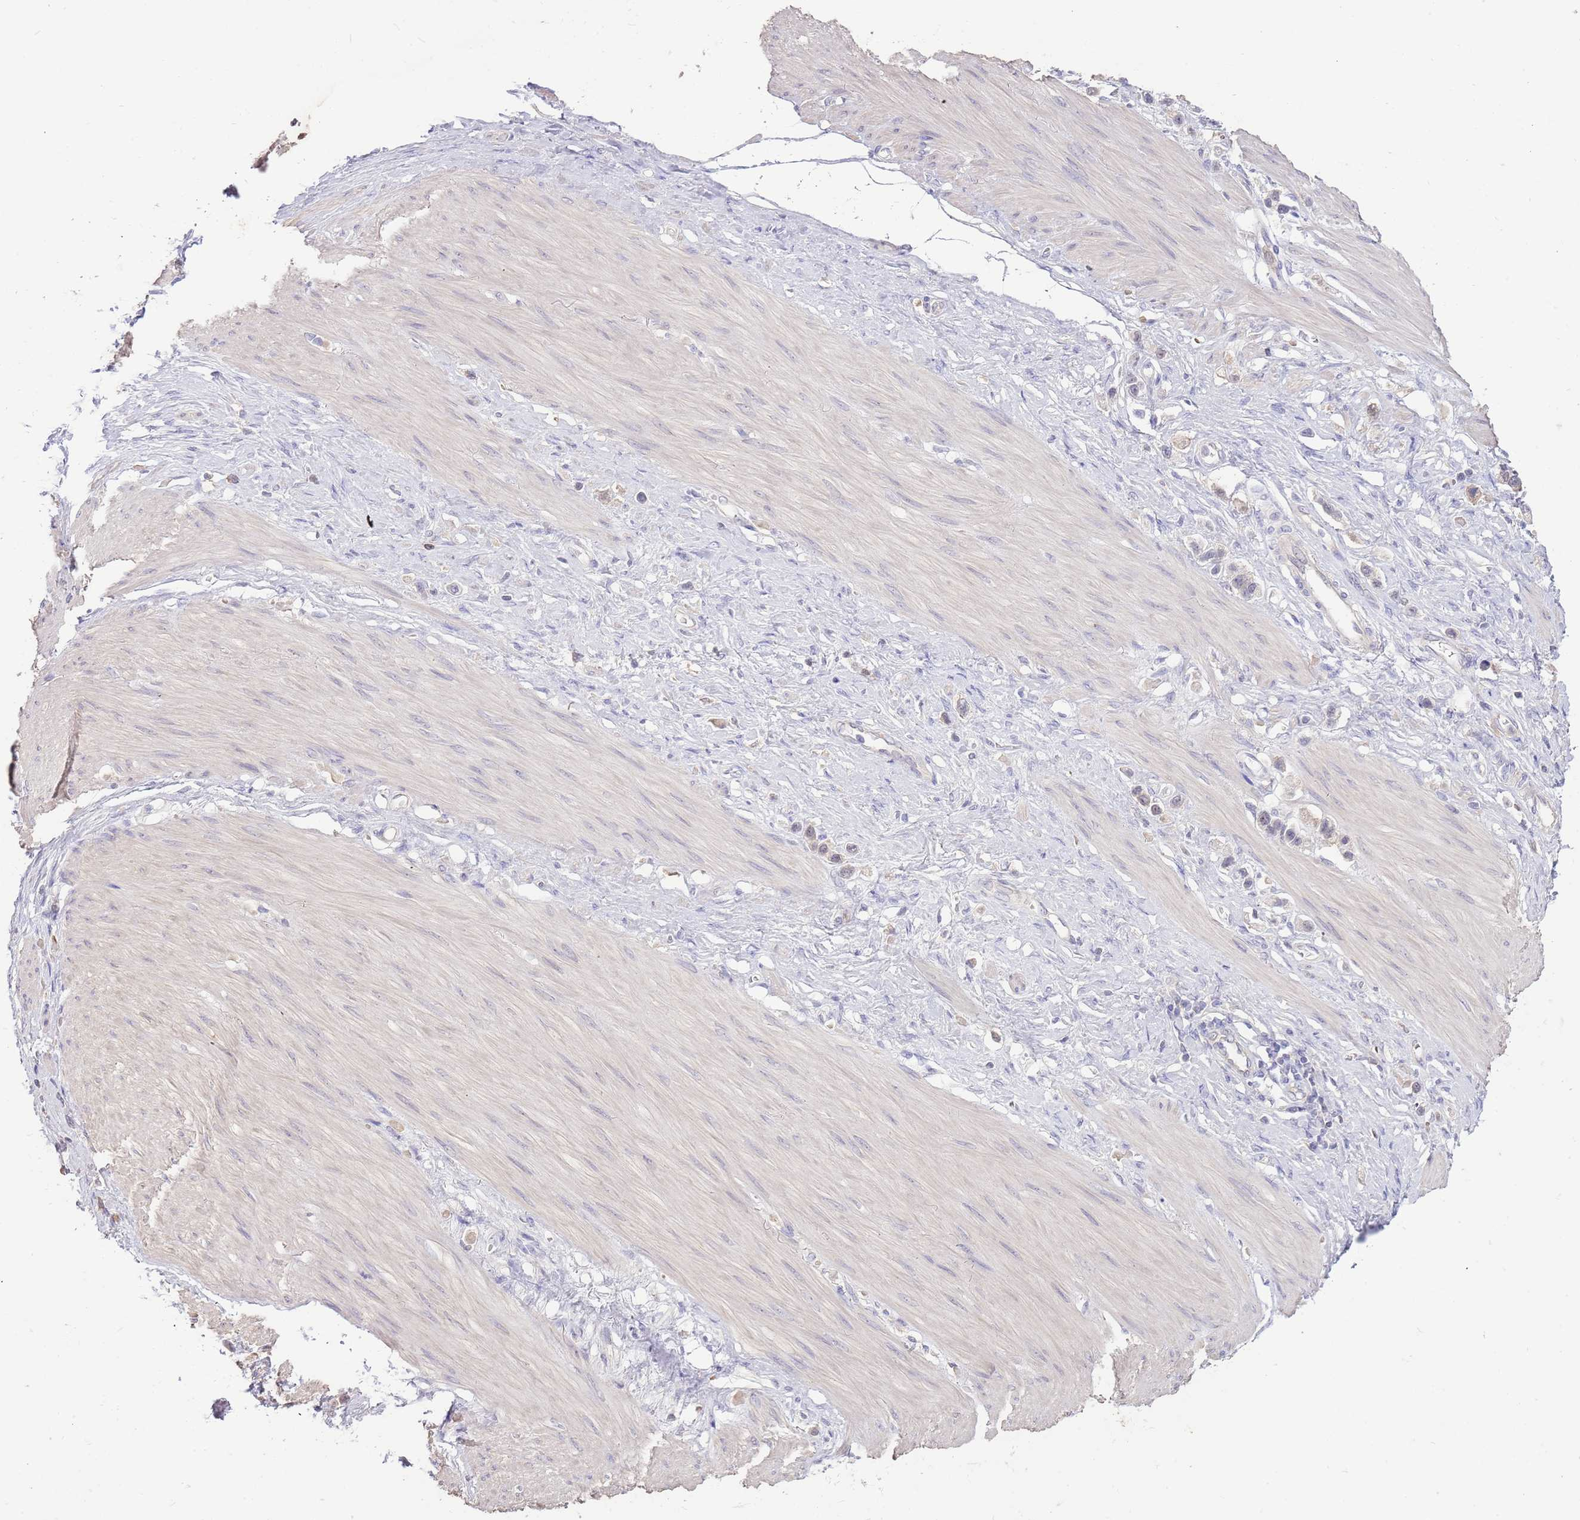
{"staining": {"intensity": "weak", "quantity": "<25%", "location": "cytoplasmic/membranous"}, "tissue": "stomach cancer", "cell_type": "Tumor cells", "image_type": "cancer", "snomed": [{"axis": "morphology", "description": "Adenocarcinoma, NOS"}, {"axis": "topography", "description": "Stomach"}], "caption": "This is a histopathology image of immunohistochemistry (IHC) staining of stomach cancer (adenocarcinoma), which shows no positivity in tumor cells. (DAB (3,3'-diaminobenzidine) immunohistochemistry (IHC) with hematoxylin counter stain).", "gene": "AP5S1", "patient": {"sex": "female", "age": 65}}